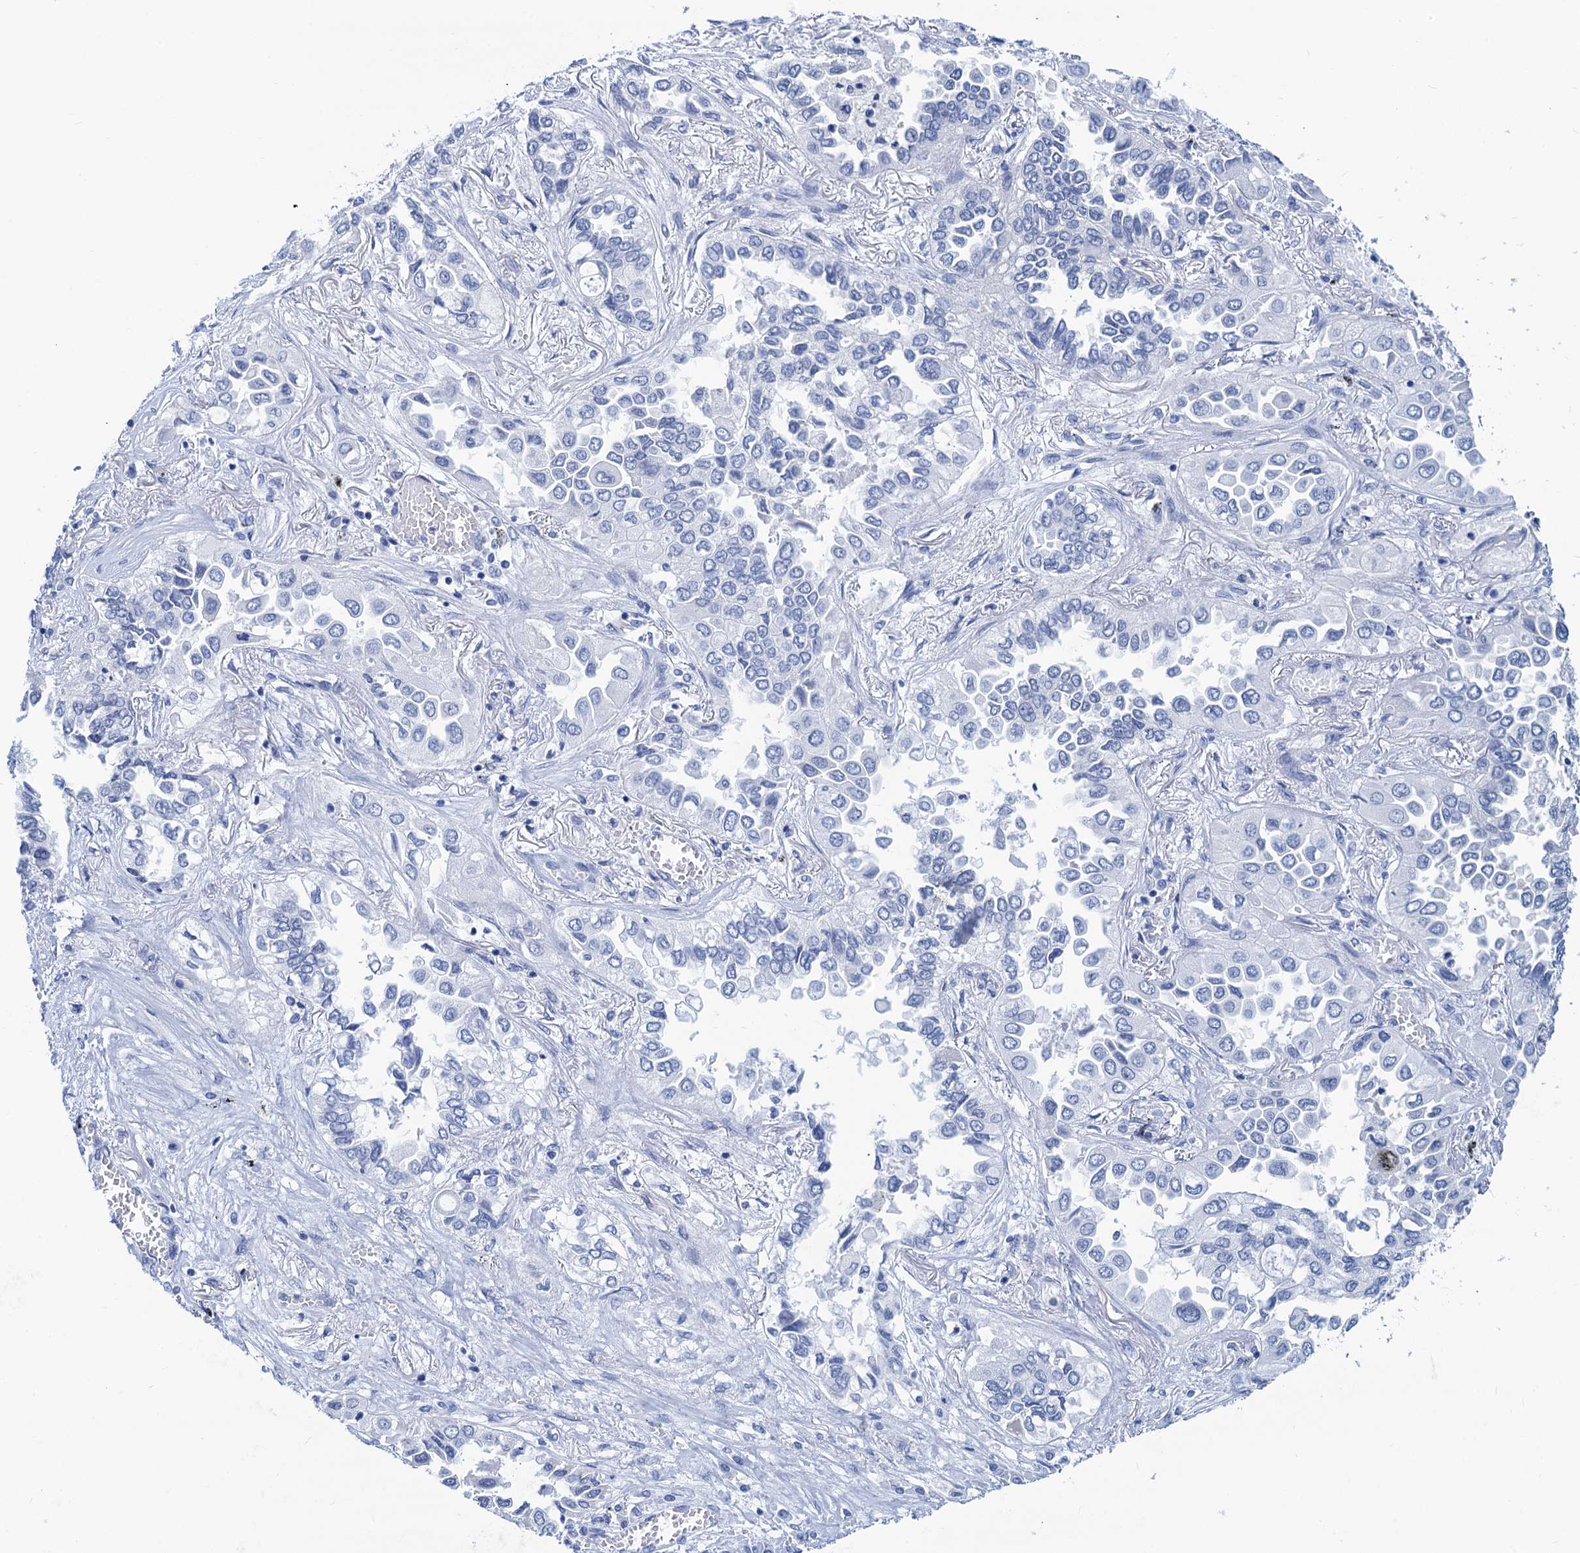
{"staining": {"intensity": "negative", "quantity": "none", "location": "none"}, "tissue": "lung cancer", "cell_type": "Tumor cells", "image_type": "cancer", "snomed": [{"axis": "morphology", "description": "Adenocarcinoma, NOS"}, {"axis": "topography", "description": "Lung"}], "caption": "DAB immunohistochemical staining of human lung cancer (adenocarcinoma) displays no significant positivity in tumor cells. The staining is performed using DAB brown chromogen with nuclei counter-stained in using hematoxylin.", "gene": "CABYR", "patient": {"sex": "female", "age": 76}}